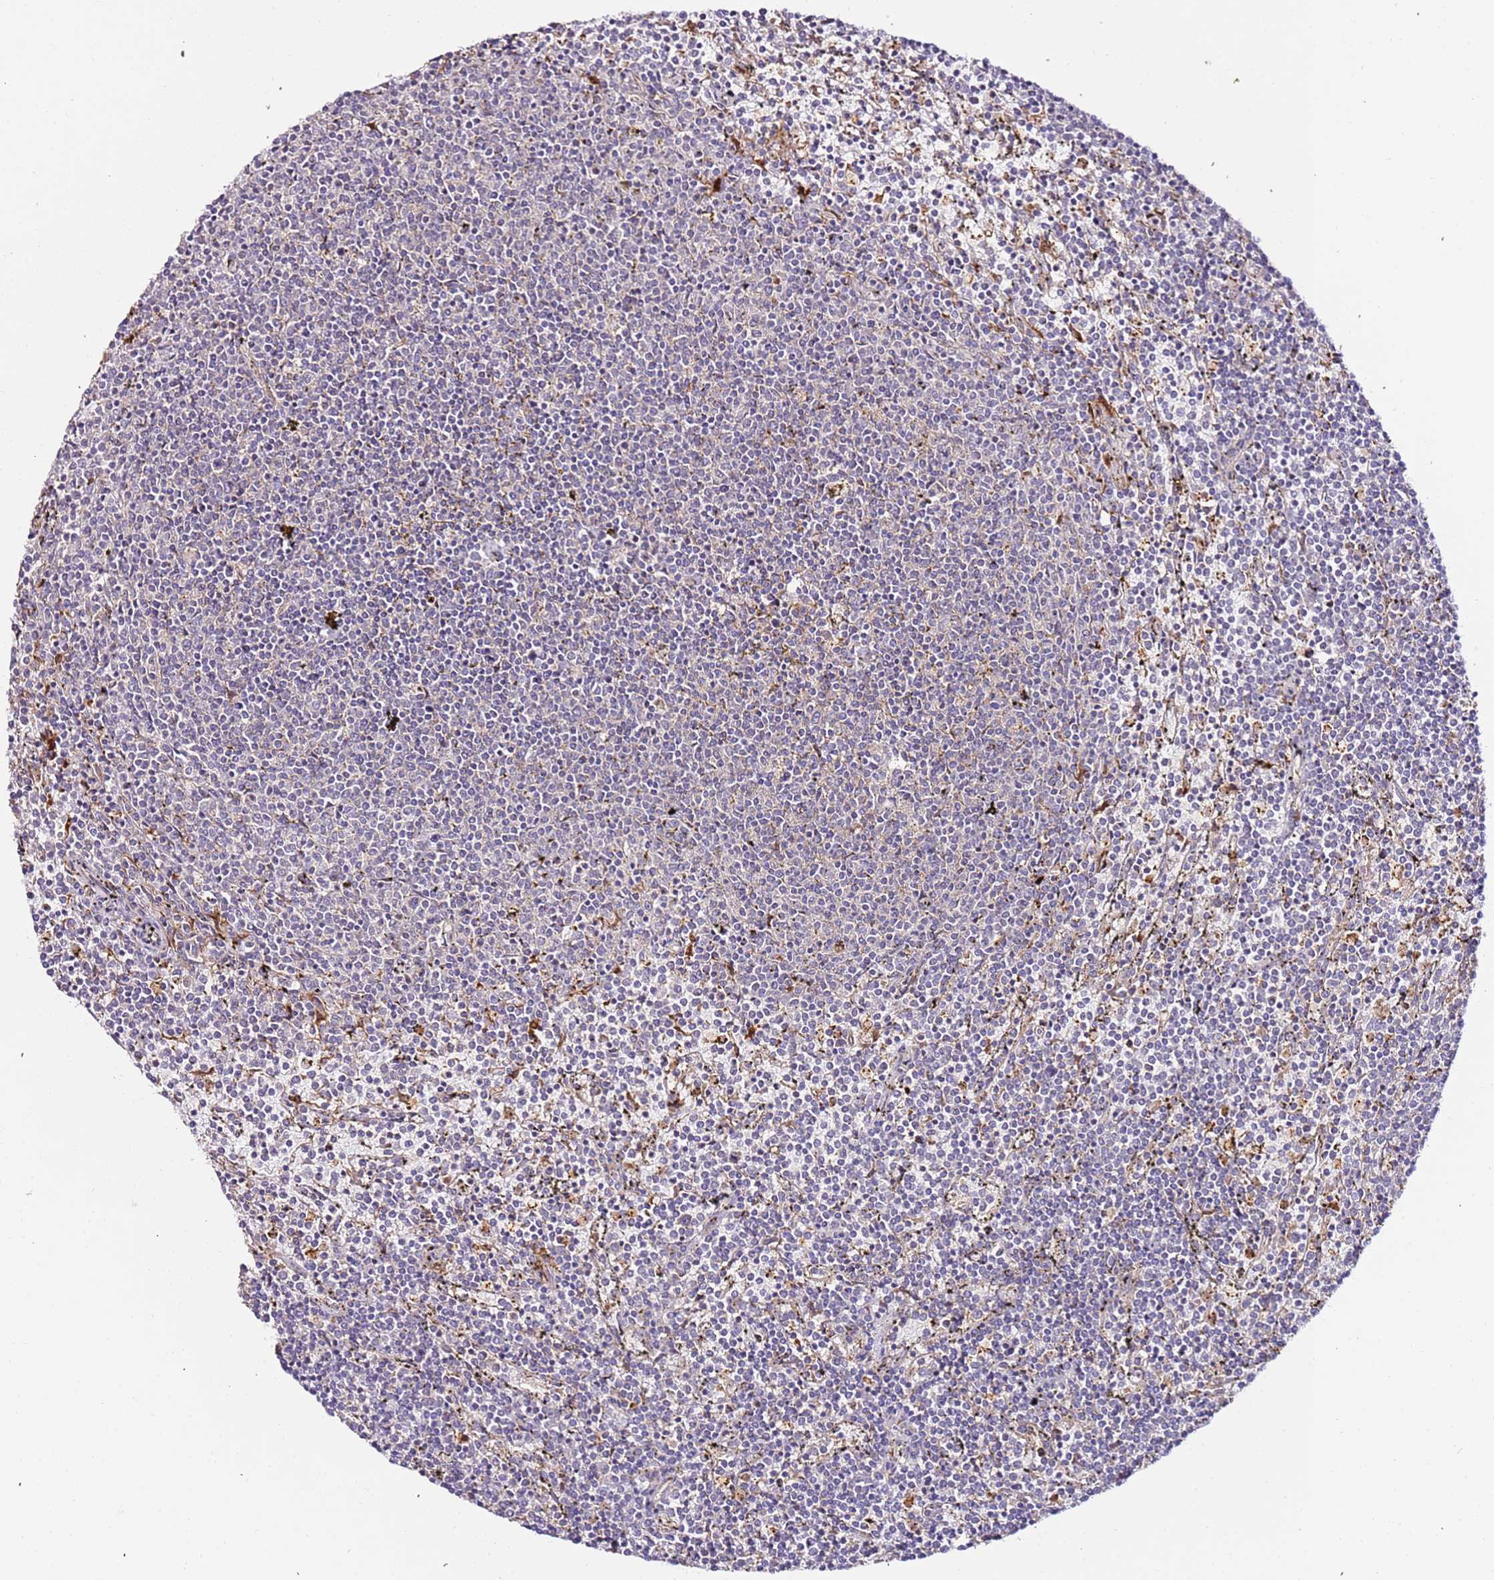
{"staining": {"intensity": "negative", "quantity": "none", "location": "none"}, "tissue": "lymphoma", "cell_type": "Tumor cells", "image_type": "cancer", "snomed": [{"axis": "morphology", "description": "Malignant lymphoma, non-Hodgkin's type, Low grade"}, {"axis": "topography", "description": "Spleen"}], "caption": "The immunohistochemistry (IHC) image has no significant staining in tumor cells of lymphoma tissue.", "gene": "FLVCR1", "patient": {"sex": "female", "age": 50}}